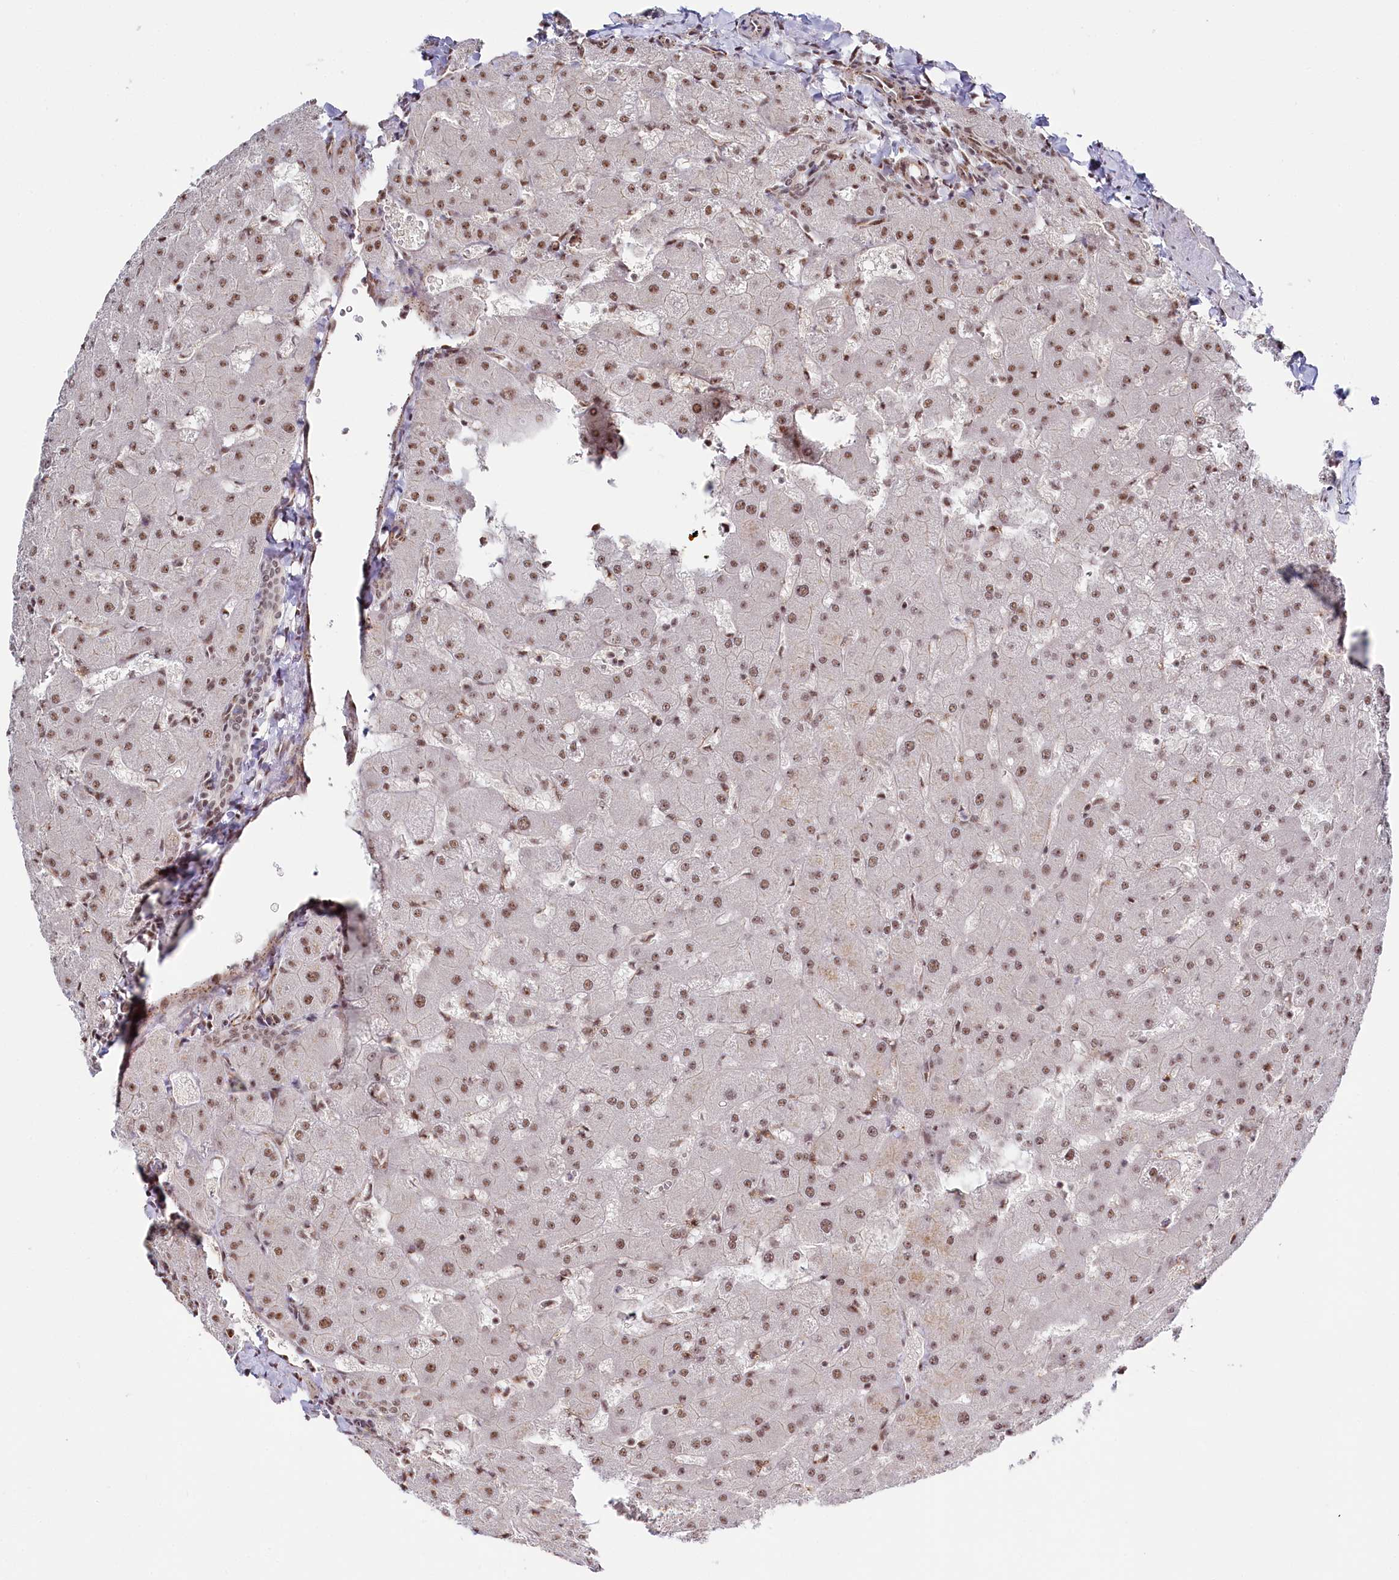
{"staining": {"intensity": "moderate", "quantity": ">75%", "location": "nuclear"}, "tissue": "liver", "cell_type": "Cholangiocytes", "image_type": "normal", "snomed": [{"axis": "morphology", "description": "Normal tissue, NOS"}, {"axis": "topography", "description": "Liver"}], "caption": "DAB (3,3'-diaminobenzidine) immunohistochemical staining of benign human liver reveals moderate nuclear protein staining in about >75% of cholangiocytes. (Brightfield microscopy of DAB IHC at high magnification).", "gene": "POLR2H", "patient": {"sex": "female", "age": 63}}